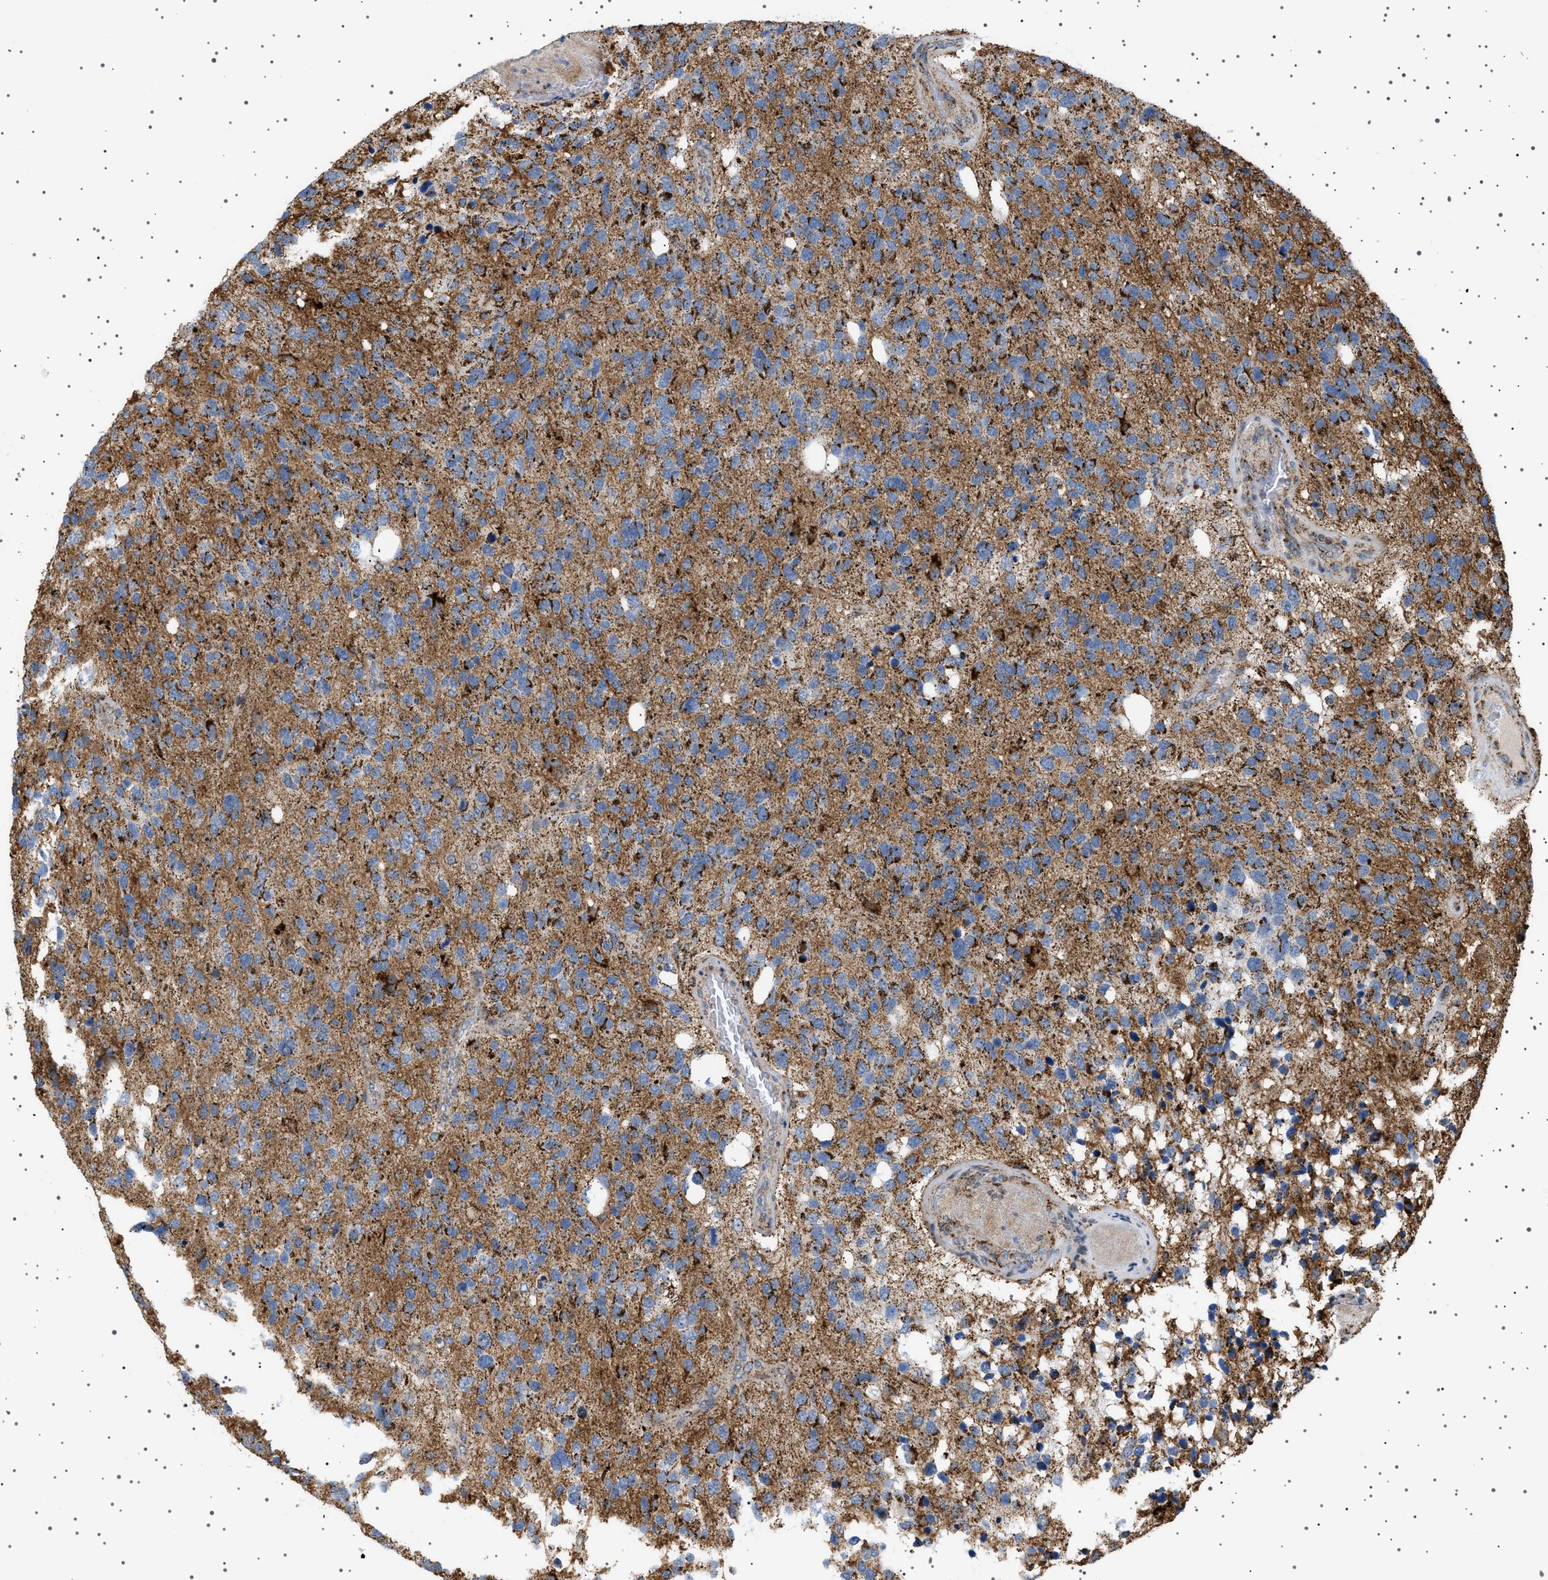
{"staining": {"intensity": "strong", "quantity": "25%-75%", "location": "cytoplasmic/membranous"}, "tissue": "glioma", "cell_type": "Tumor cells", "image_type": "cancer", "snomed": [{"axis": "morphology", "description": "Glioma, malignant, High grade"}, {"axis": "topography", "description": "Brain"}], "caption": "Glioma was stained to show a protein in brown. There is high levels of strong cytoplasmic/membranous staining in approximately 25%-75% of tumor cells.", "gene": "UBXN8", "patient": {"sex": "female", "age": 58}}